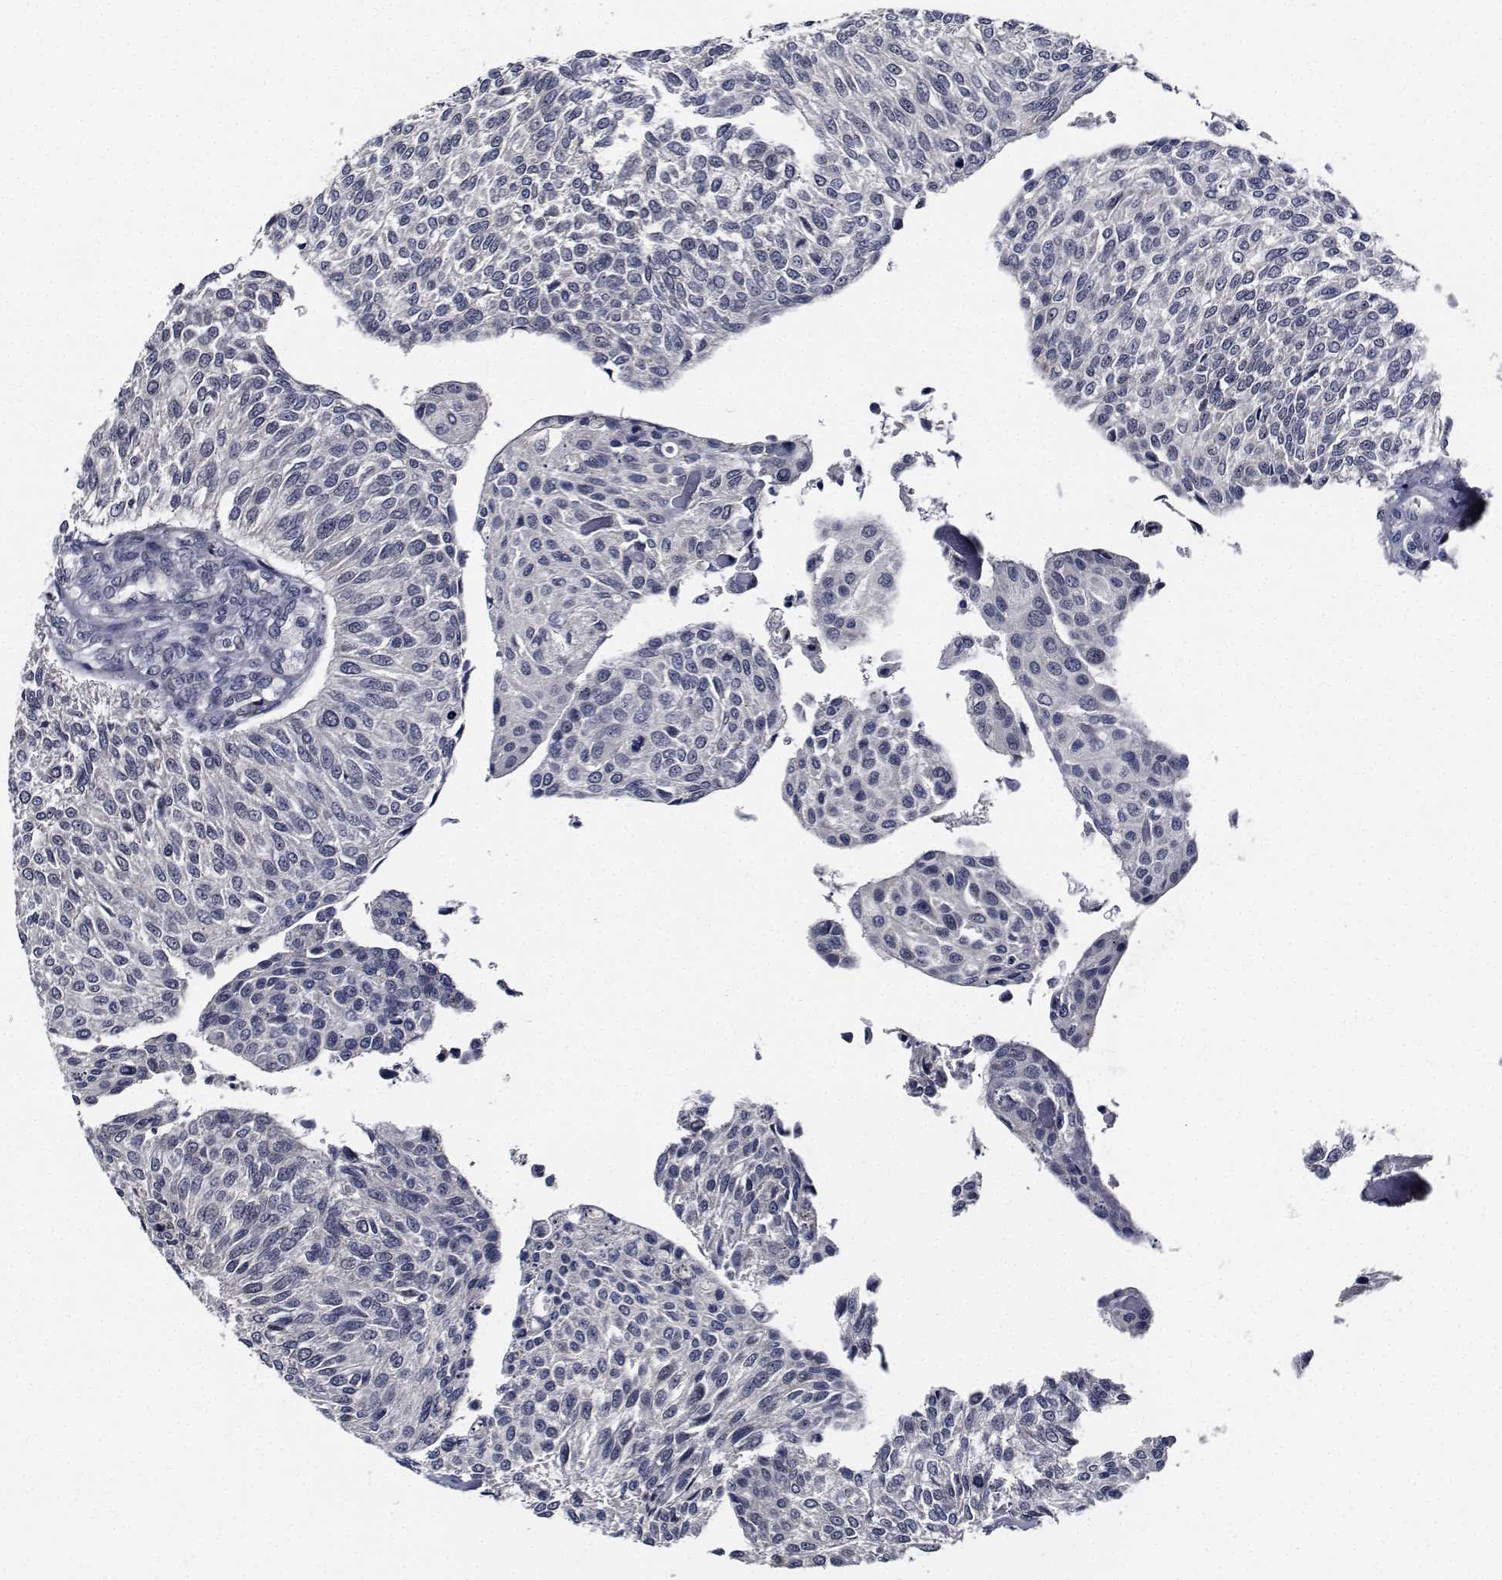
{"staining": {"intensity": "negative", "quantity": "none", "location": "none"}, "tissue": "urothelial cancer", "cell_type": "Tumor cells", "image_type": "cancer", "snomed": [{"axis": "morphology", "description": "Urothelial carcinoma, NOS"}, {"axis": "topography", "description": "Urinary bladder"}], "caption": "High magnification brightfield microscopy of transitional cell carcinoma stained with DAB (brown) and counterstained with hematoxylin (blue): tumor cells show no significant positivity.", "gene": "NVL", "patient": {"sex": "male", "age": 55}}